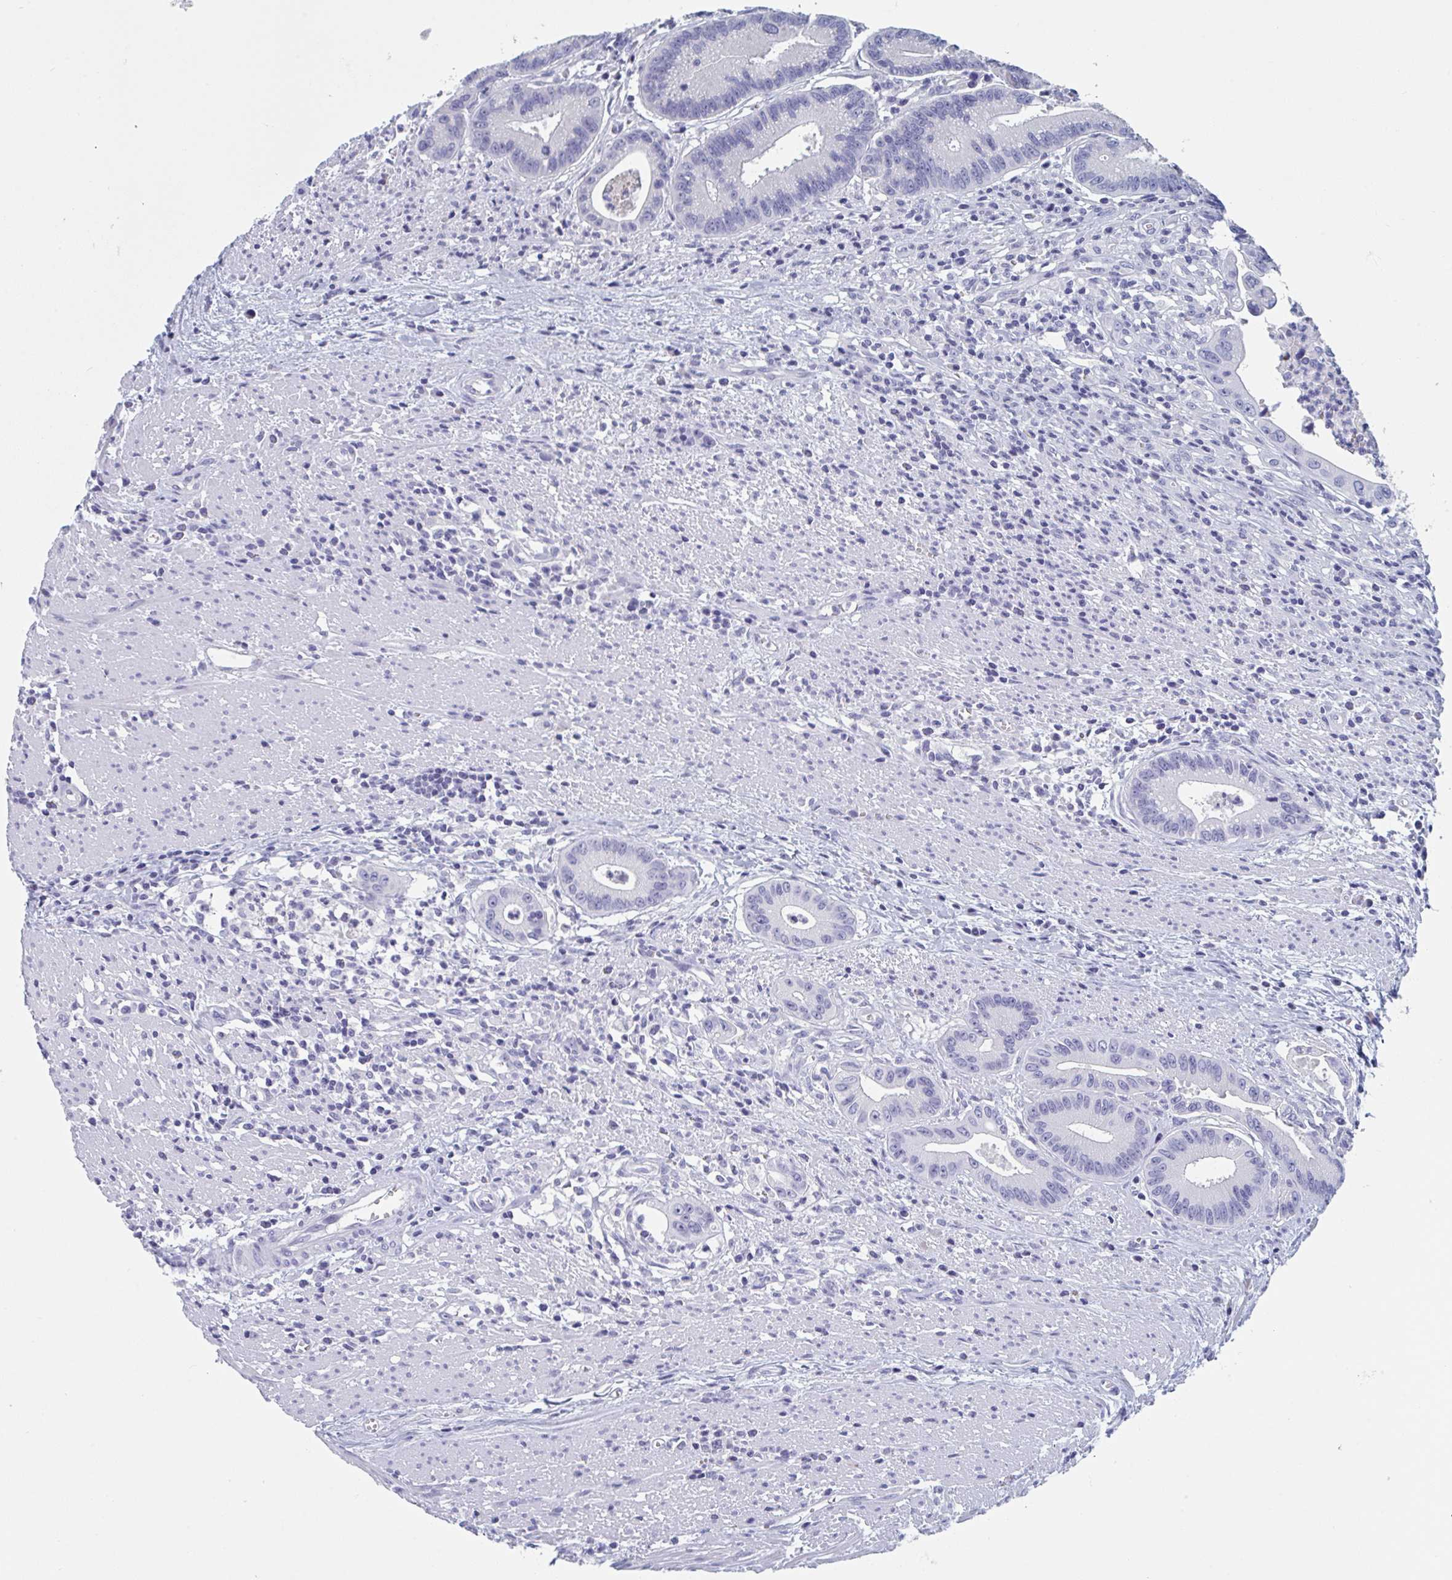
{"staining": {"intensity": "negative", "quantity": "none", "location": "none"}, "tissue": "colorectal cancer", "cell_type": "Tumor cells", "image_type": "cancer", "snomed": [{"axis": "morphology", "description": "Adenocarcinoma, NOS"}, {"axis": "topography", "description": "Rectum"}], "caption": "High power microscopy micrograph of an immunohistochemistry photomicrograph of colorectal adenocarcinoma, revealing no significant positivity in tumor cells.", "gene": "DPEP3", "patient": {"sex": "female", "age": 81}}